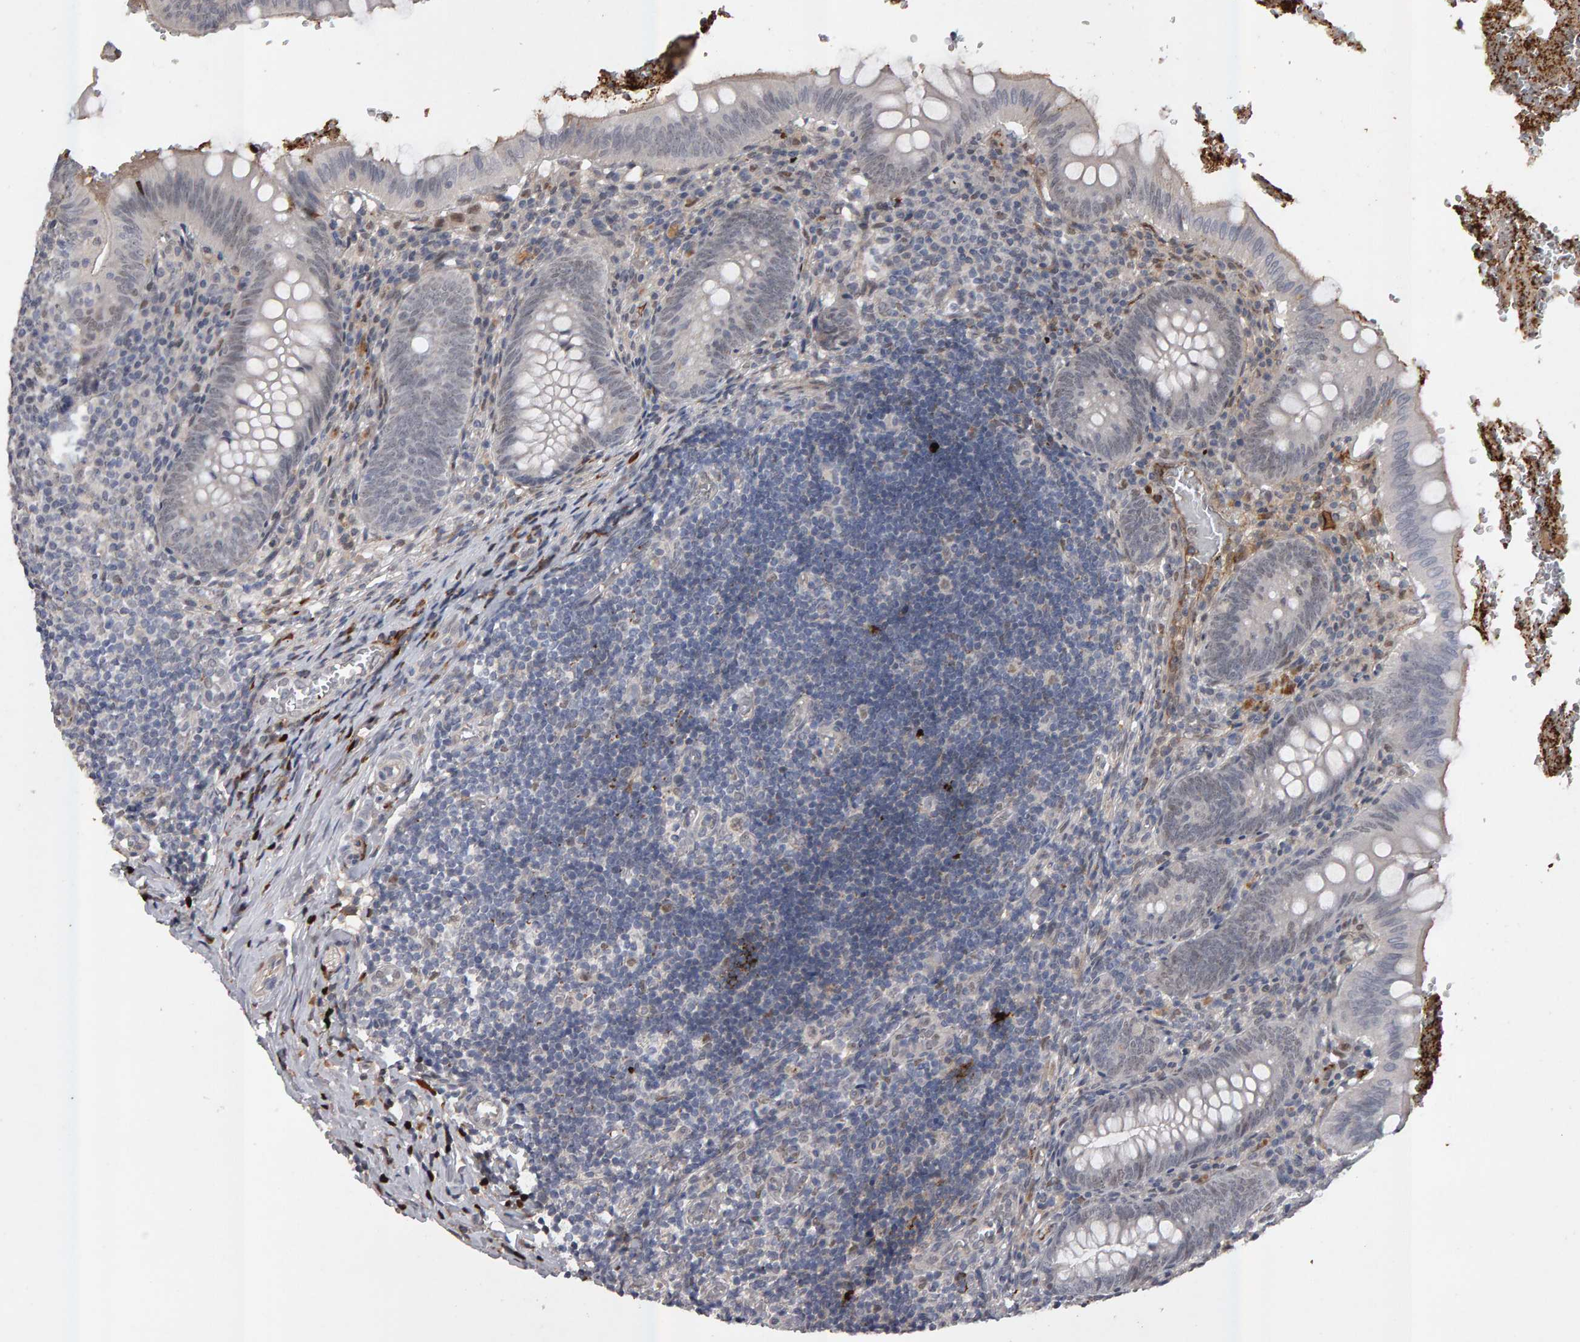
{"staining": {"intensity": "weak", "quantity": "<25%", "location": "nuclear"}, "tissue": "appendix", "cell_type": "Glandular cells", "image_type": "normal", "snomed": [{"axis": "morphology", "description": "Normal tissue, NOS"}, {"axis": "topography", "description": "Appendix"}], "caption": "A high-resolution micrograph shows immunohistochemistry staining of normal appendix, which shows no significant staining in glandular cells. (Stains: DAB (3,3'-diaminobenzidine) IHC with hematoxylin counter stain, Microscopy: brightfield microscopy at high magnification).", "gene": "IPO8", "patient": {"sex": "male", "age": 8}}